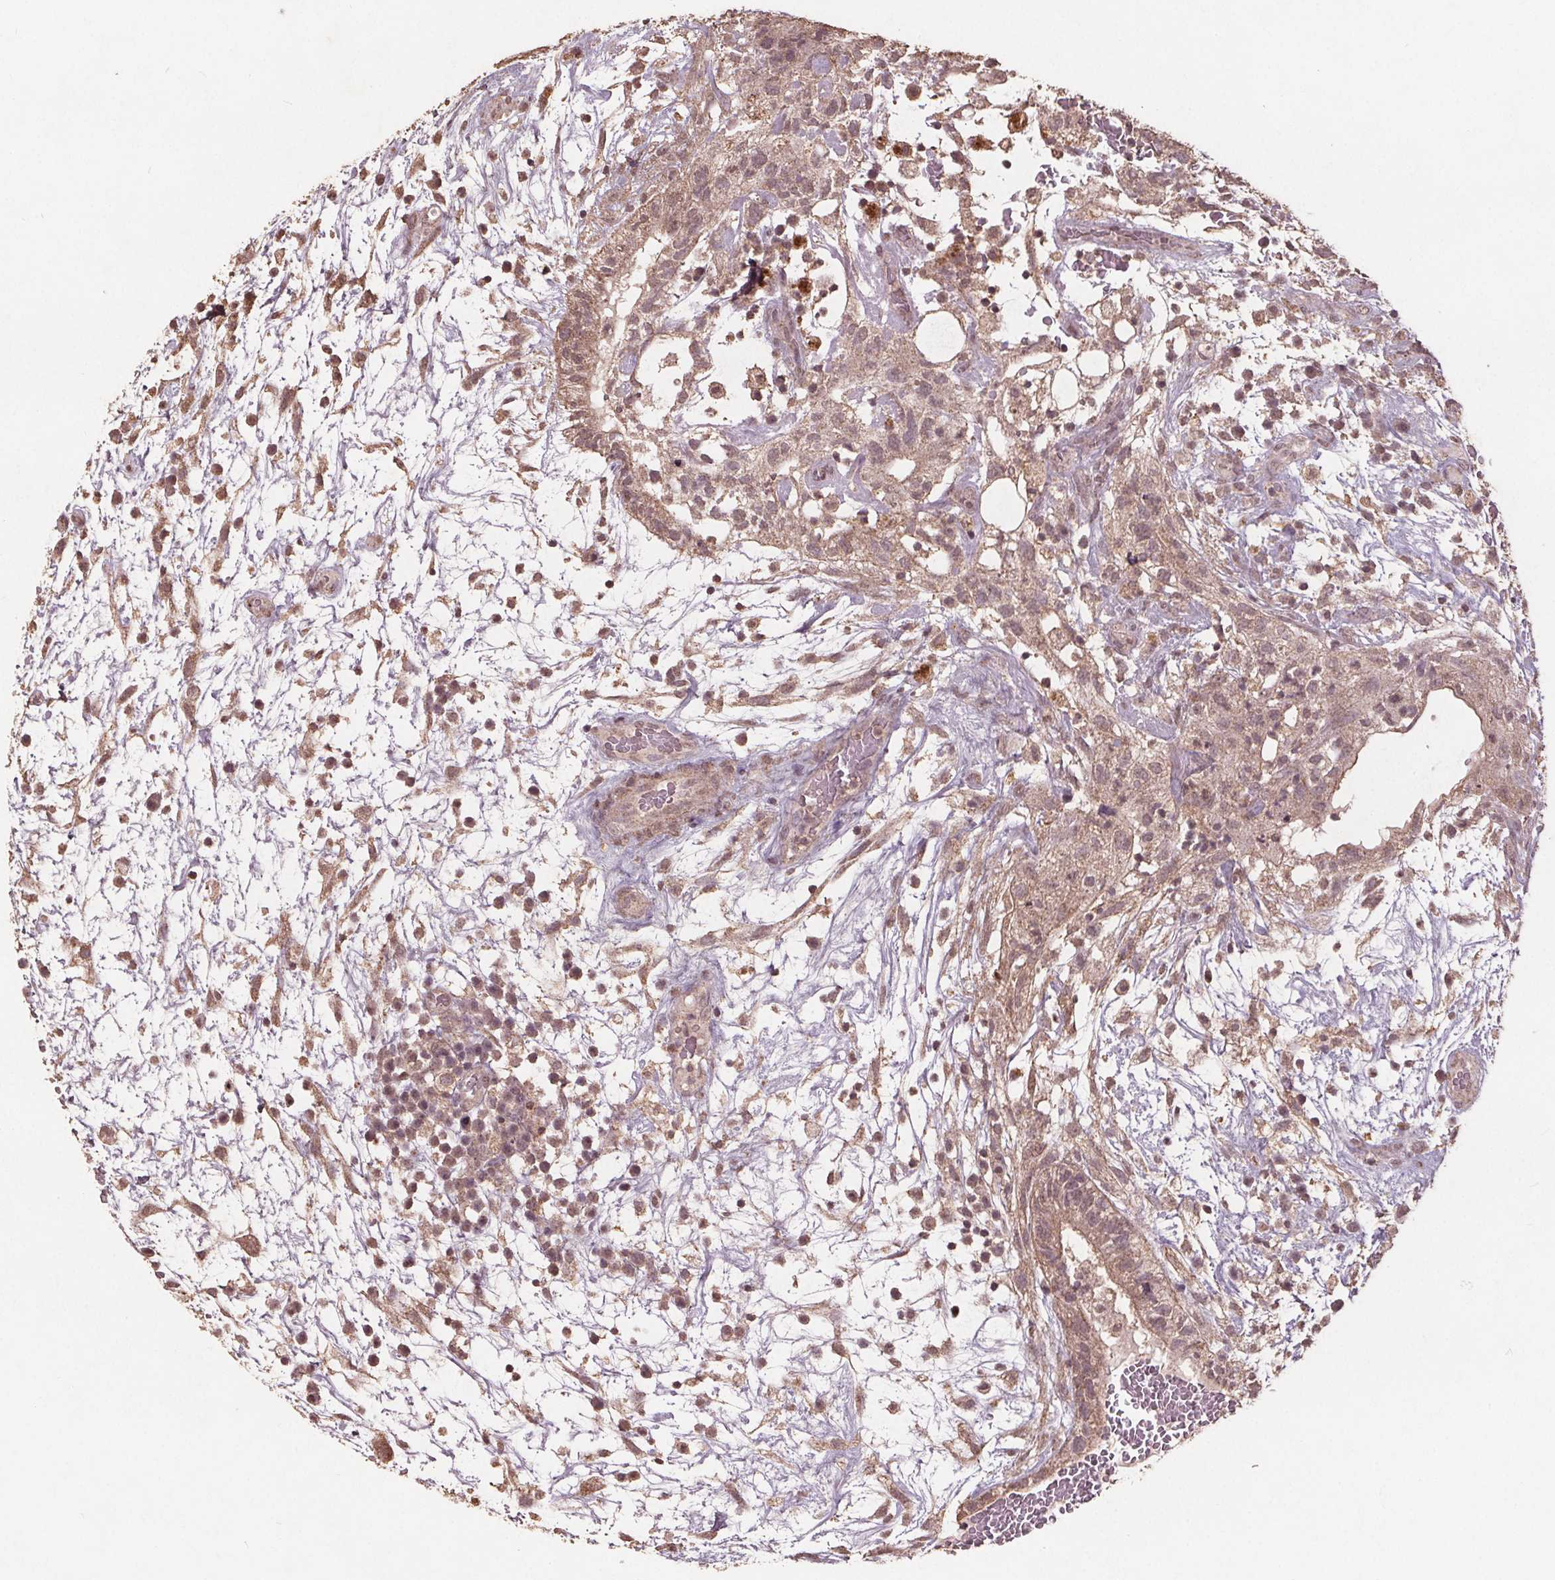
{"staining": {"intensity": "weak", "quantity": "<25%", "location": "nuclear"}, "tissue": "testis cancer", "cell_type": "Tumor cells", "image_type": "cancer", "snomed": [{"axis": "morphology", "description": "Normal tissue, NOS"}, {"axis": "morphology", "description": "Carcinoma, Embryonal, NOS"}, {"axis": "topography", "description": "Testis"}], "caption": "IHC micrograph of neoplastic tissue: testis cancer stained with DAB (3,3'-diaminobenzidine) shows no significant protein expression in tumor cells.", "gene": "DSG3", "patient": {"sex": "male", "age": 32}}